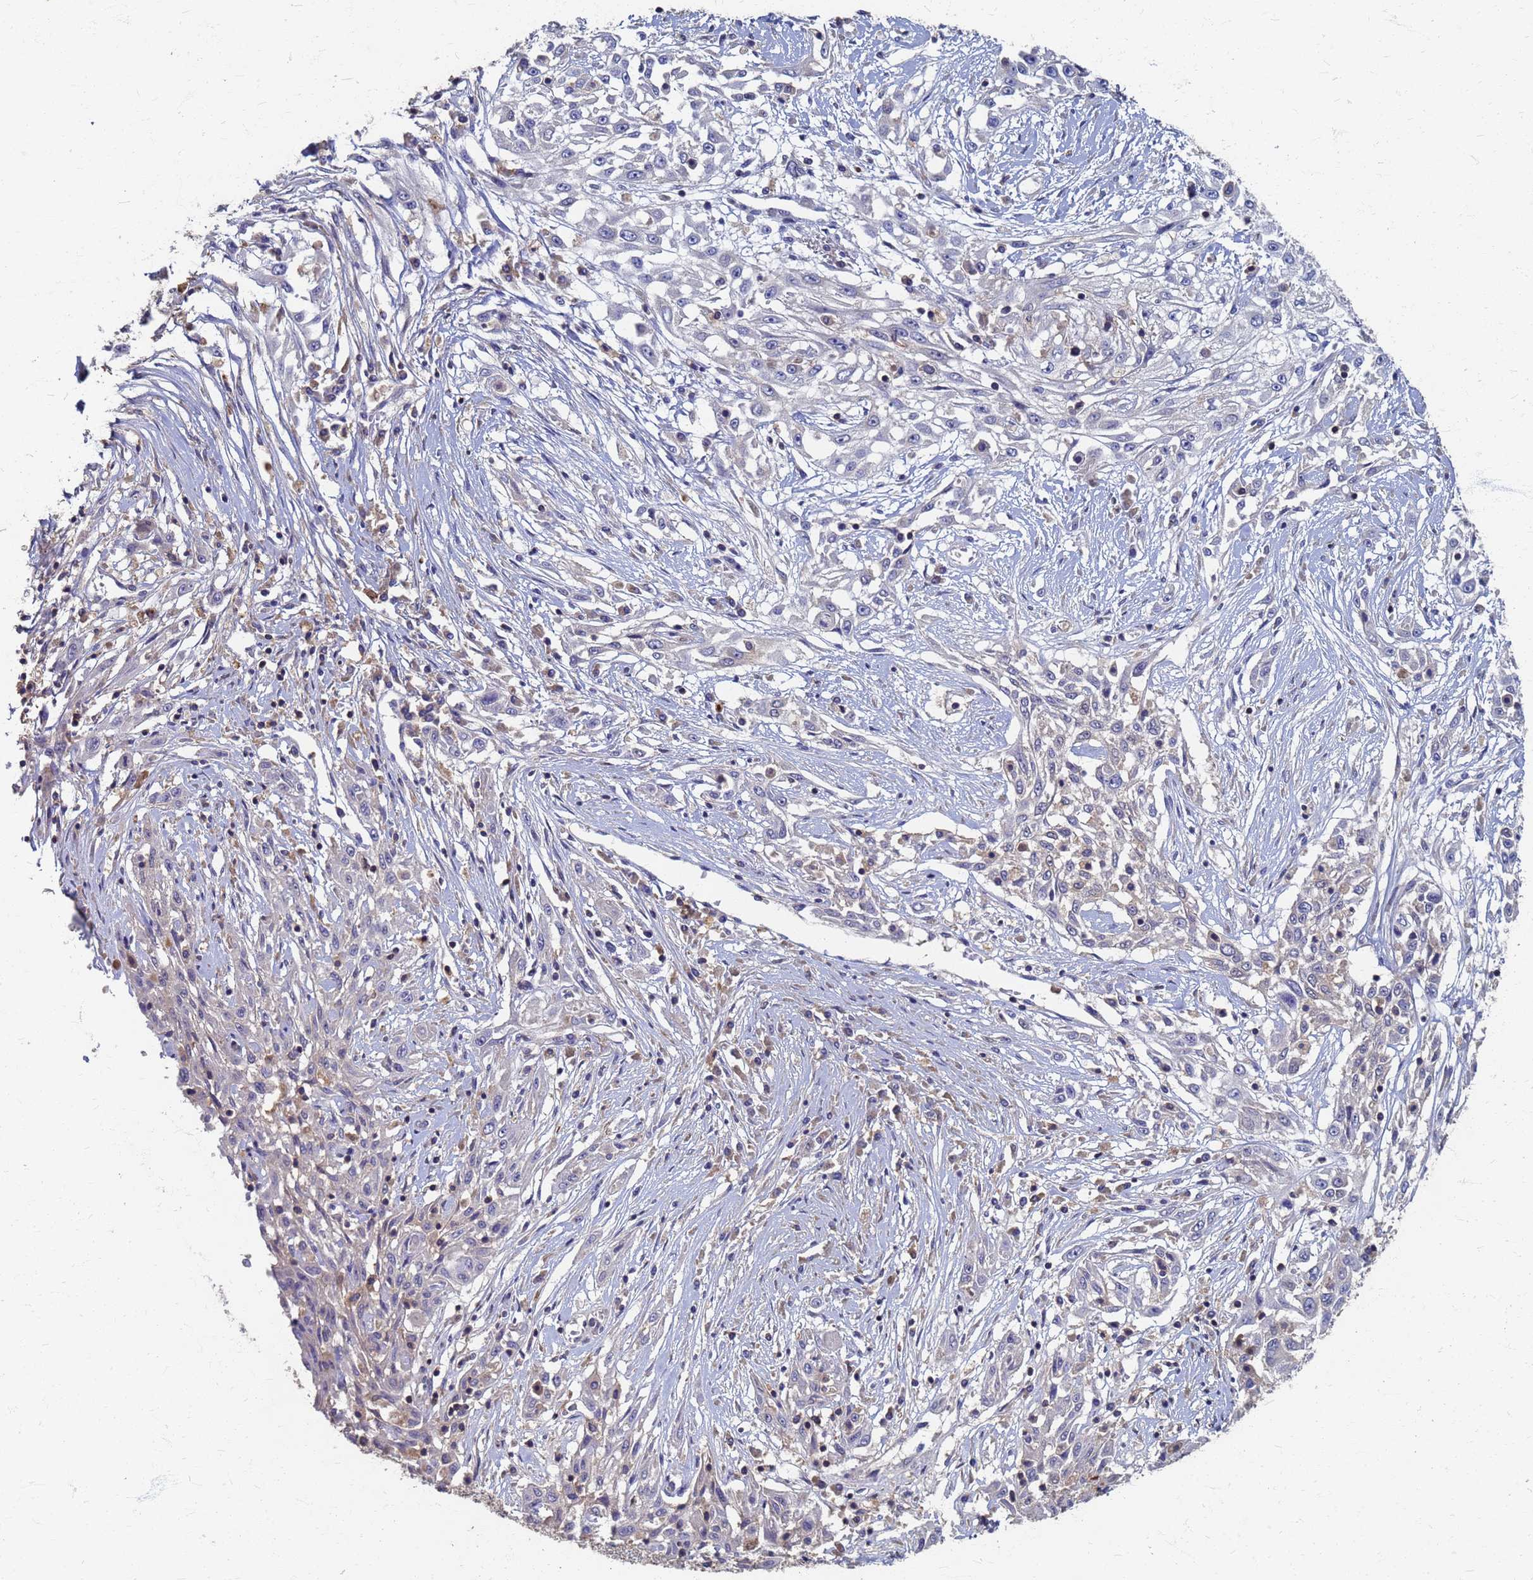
{"staining": {"intensity": "negative", "quantity": "none", "location": "none"}, "tissue": "skin cancer", "cell_type": "Tumor cells", "image_type": "cancer", "snomed": [{"axis": "morphology", "description": "Squamous cell carcinoma, NOS"}, {"axis": "morphology", "description": "Squamous cell carcinoma, metastatic, NOS"}, {"axis": "topography", "description": "Skin"}, {"axis": "topography", "description": "Lymph node"}], "caption": "This is an immunohistochemistry (IHC) histopathology image of human skin cancer (squamous cell carcinoma). There is no positivity in tumor cells.", "gene": "KRCC1", "patient": {"sex": "male", "age": 75}}